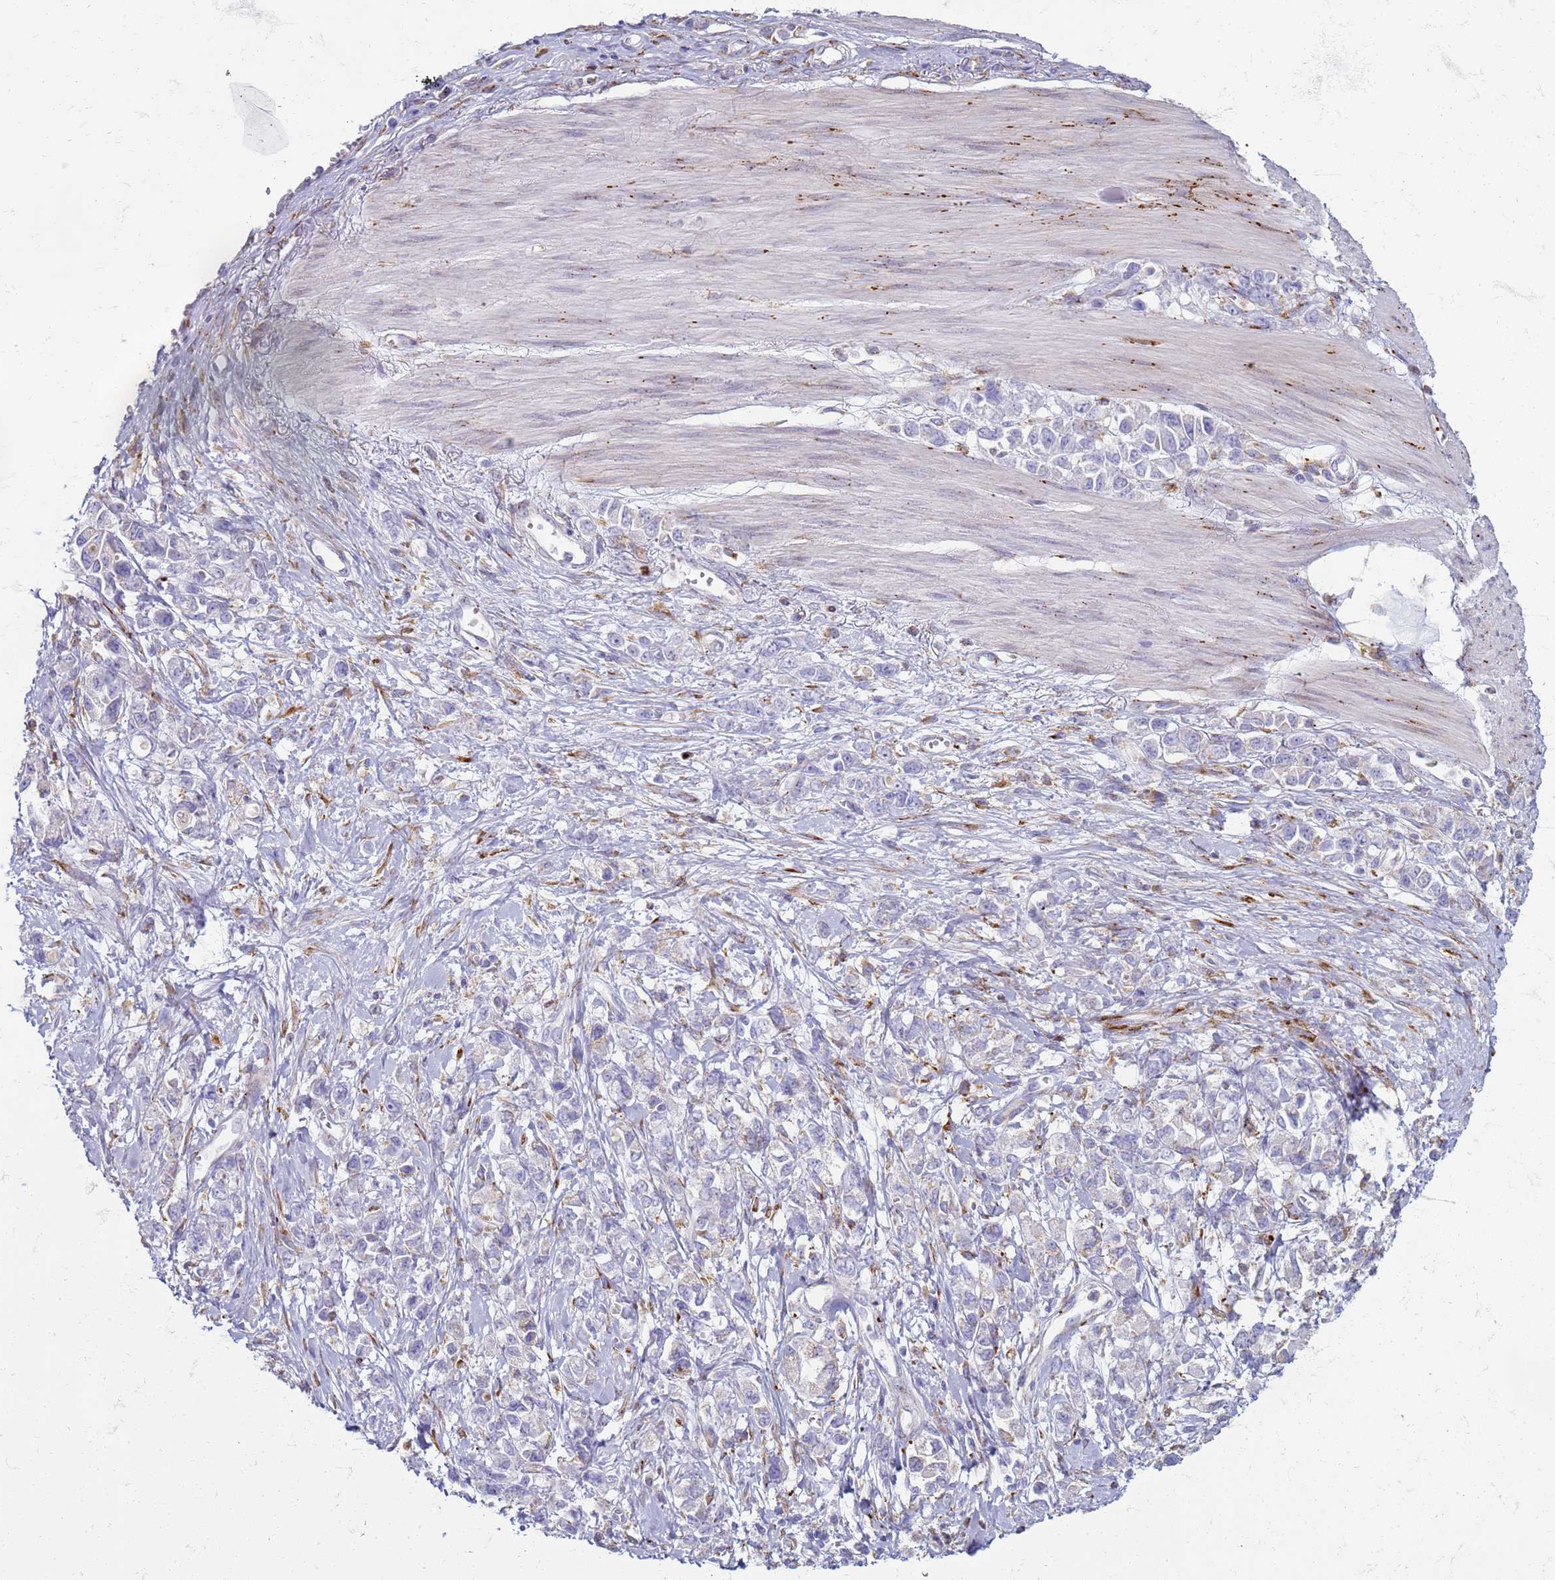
{"staining": {"intensity": "negative", "quantity": "none", "location": "none"}, "tissue": "stomach cancer", "cell_type": "Tumor cells", "image_type": "cancer", "snomed": [{"axis": "morphology", "description": "Adenocarcinoma, NOS"}, {"axis": "topography", "description": "Stomach"}], "caption": "Photomicrograph shows no significant protein staining in tumor cells of stomach cancer (adenocarcinoma).", "gene": "PDK3", "patient": {"sex": "female", "age": 76}}